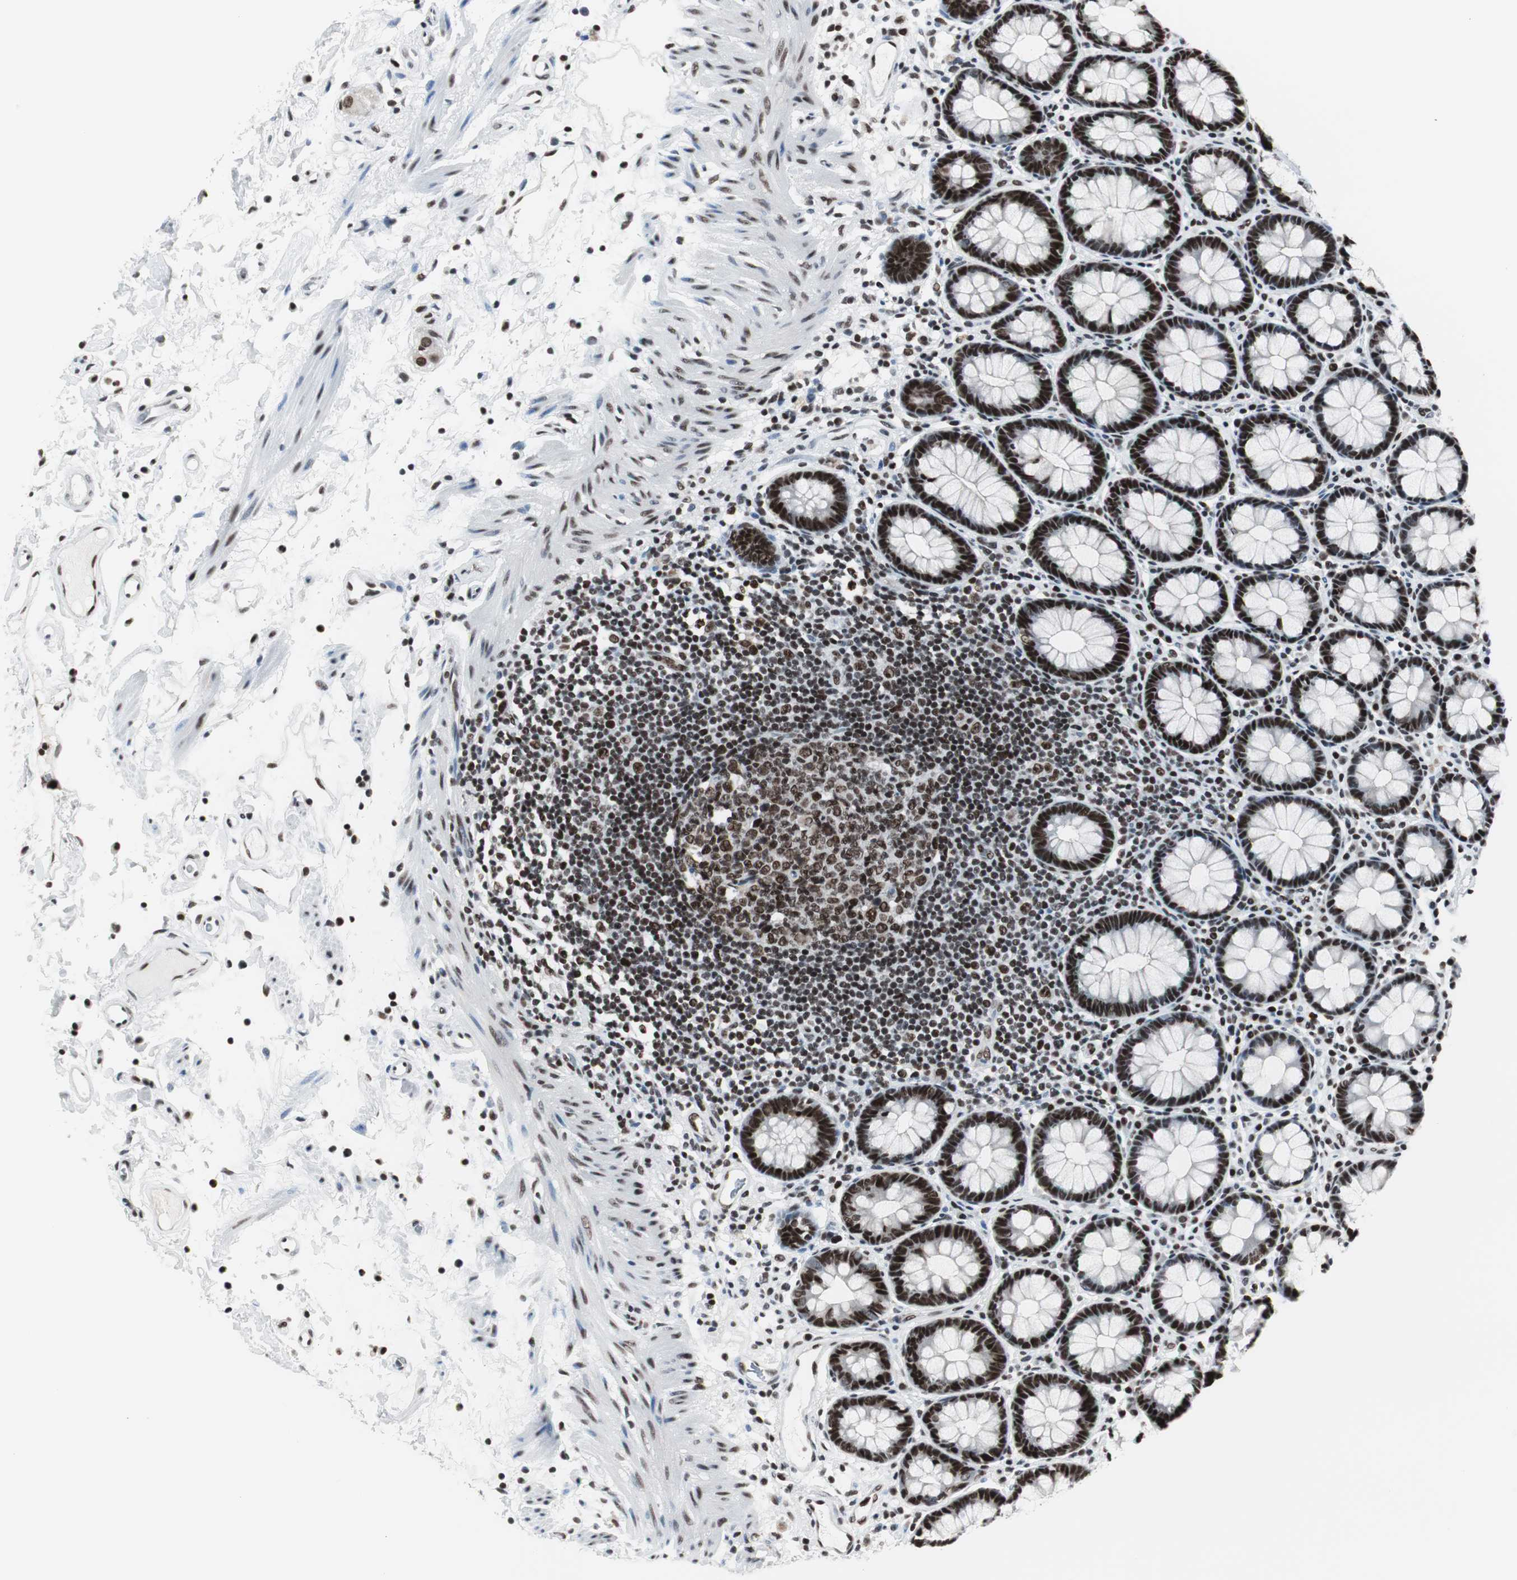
{"staining": {"intensity": "strong", "quantity": ">75%", "location": "nuclear"}, "tissue": "rectum", "cell_type": "Glandular cells", "image_type": "normal", "snomed": [{"axis": "morphology", "description": "Normal tissue, NOS"}, {"axis": "topography", "description": "Rectum"}], "caption": "Glandular cells demonstrate high levels of strong nuclear positivity in about >75% of cells in normal rectum.", "gene": "XRCC1", "patient": {"sex": "male", "age": 92}}